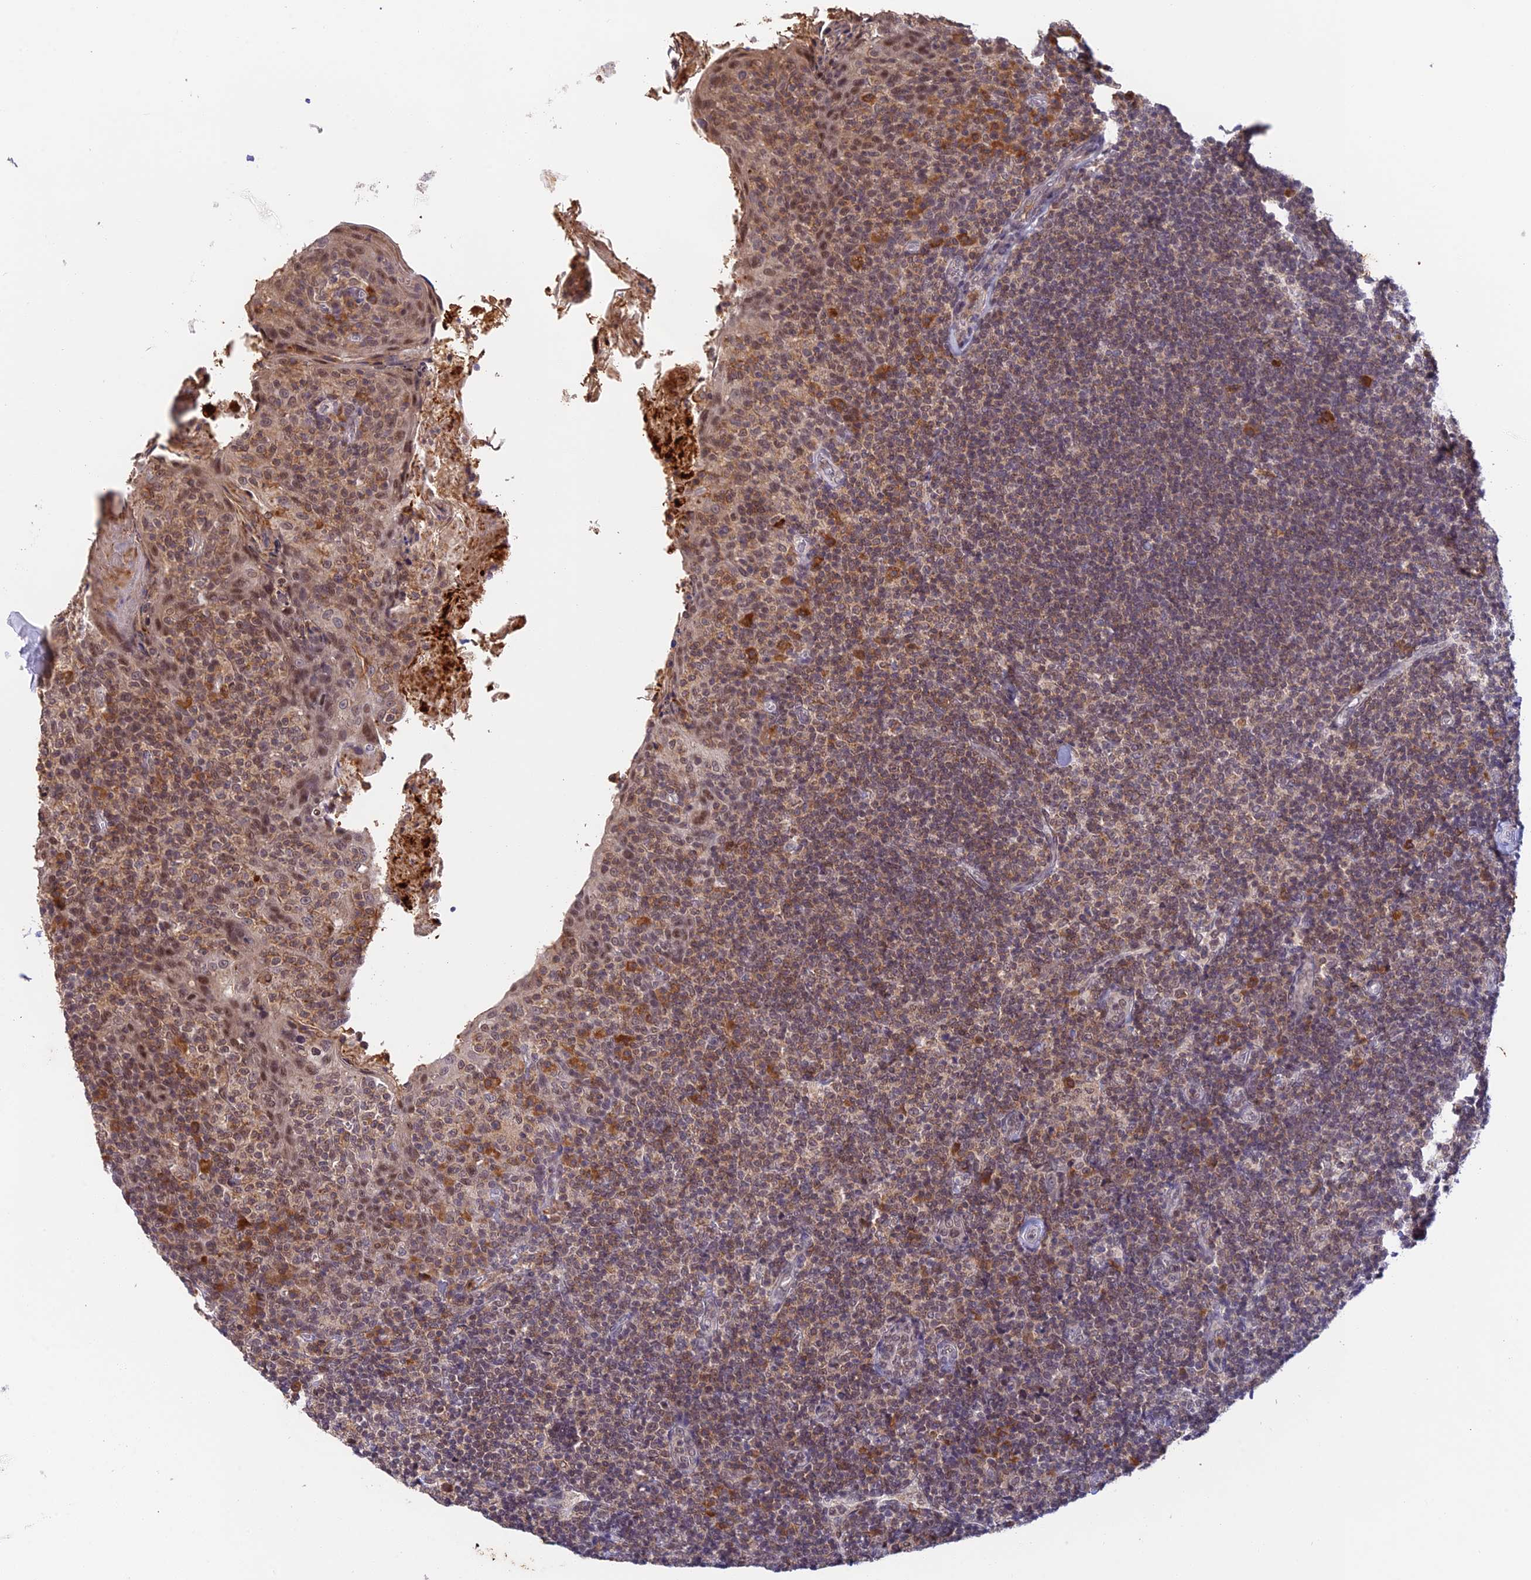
{"staining": {"intensity": "moderate", "quantity": "<25%", "location": "cytoplasmic/membranous"}, "tissue": "tonsil", "cell_type": "Germinal center cells", "image_type": "normal", "snomed": [{"axis": "morphology", "description": "Normal tissue, NOS"}, {"axis": "topography", "description": "Tonsil"}], "caption": "Immunohistochemical staining of unremarkable human tonsil displays <25% levels of moderate cytoplasmic/membranous protein expression in about <25% of germinal center cells.", "gene": "PEX16", "patient": {"sex": "female", "age": 10}}